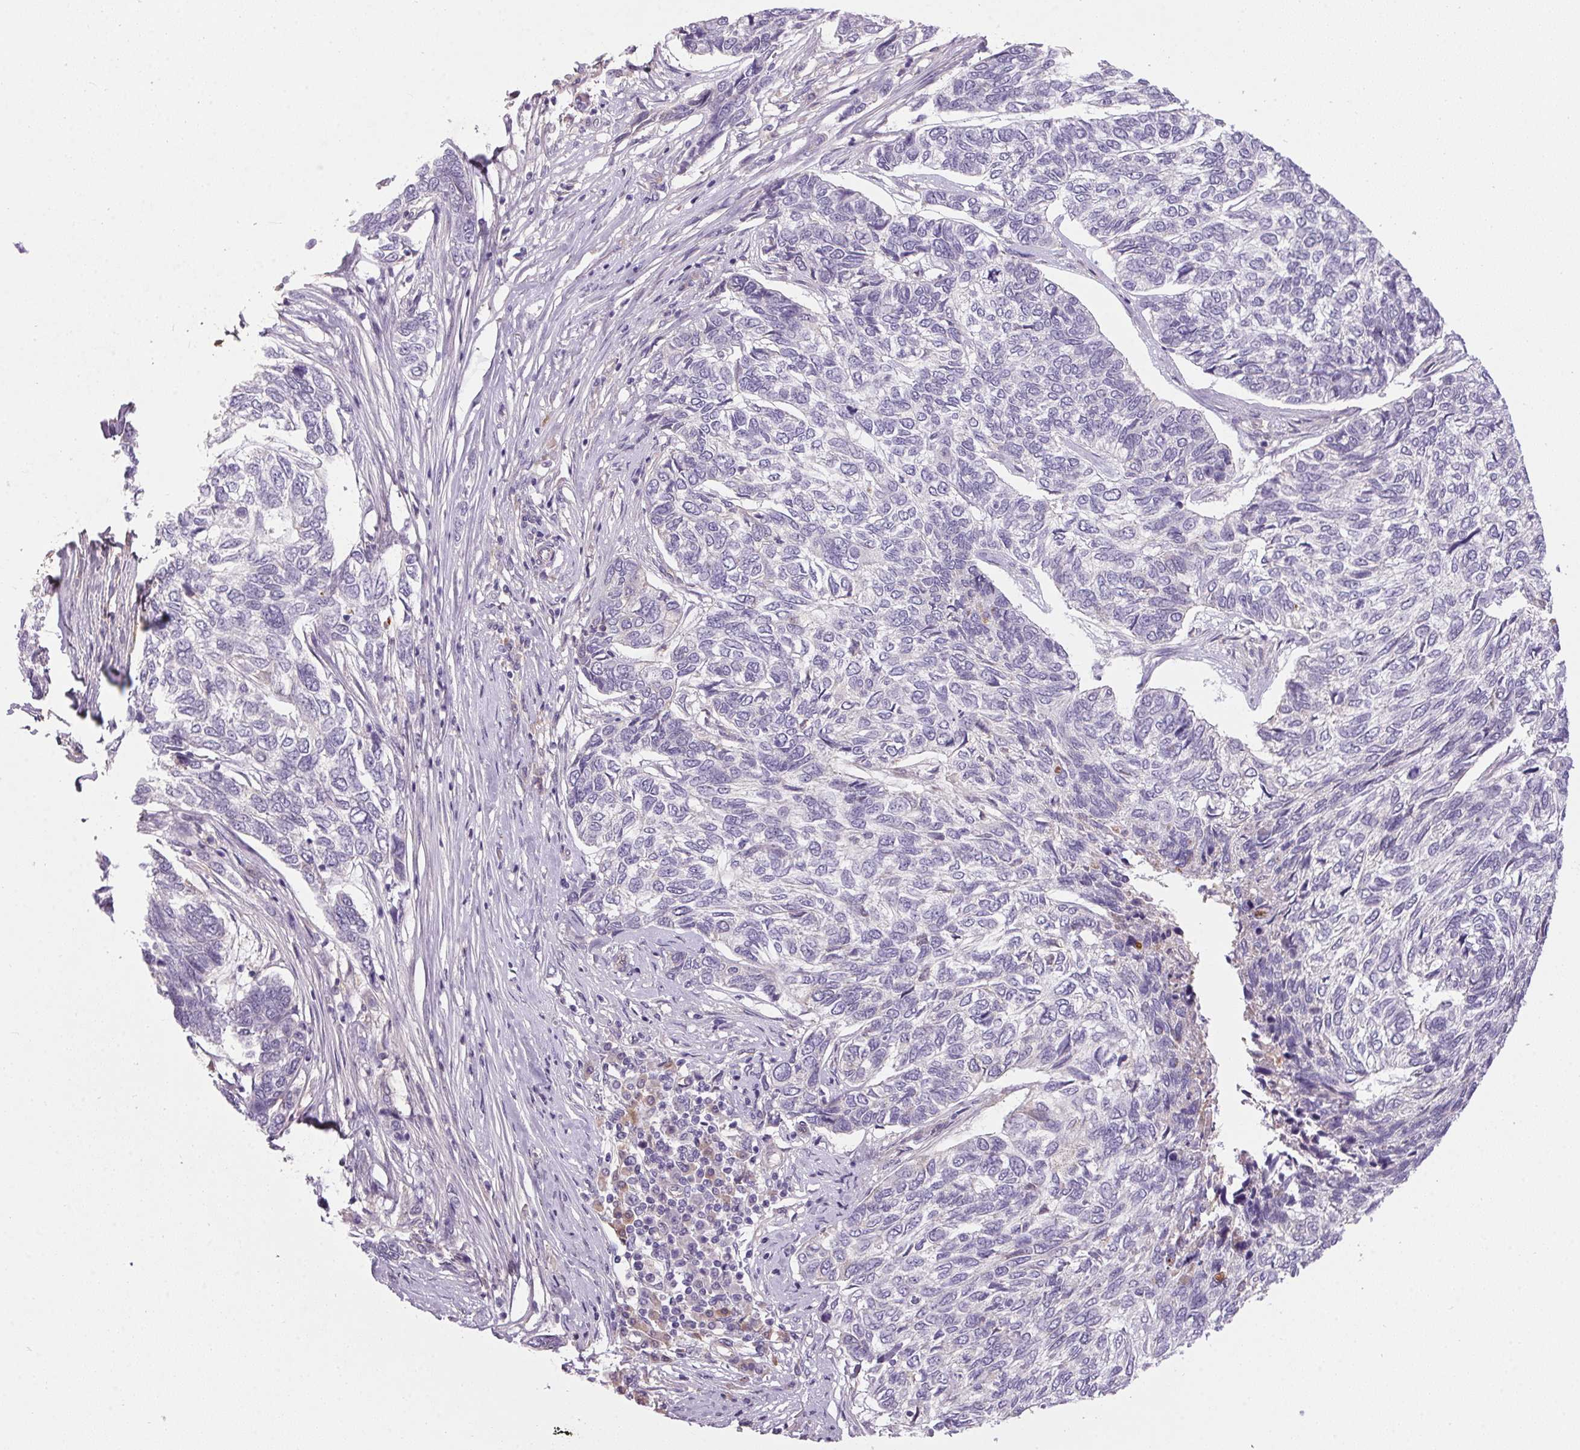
{"staining": {"intensity": "negative", "quantity": "none", "location": "none"}, "tissue": "skin cancer", "cell_type": "Tumor cells", "image_type": "cancer", "snomed": [{"axis": "morphology", "description": "Basal cell carcinoma"}, {"axis": "topography", "description": "Skin"}], "caption": "A micrograph of human skin basal cell carcinoma is negative for staining in tumor cells.", "gene": "APOC4", "patient": {"sex": "female", "age": 65}}